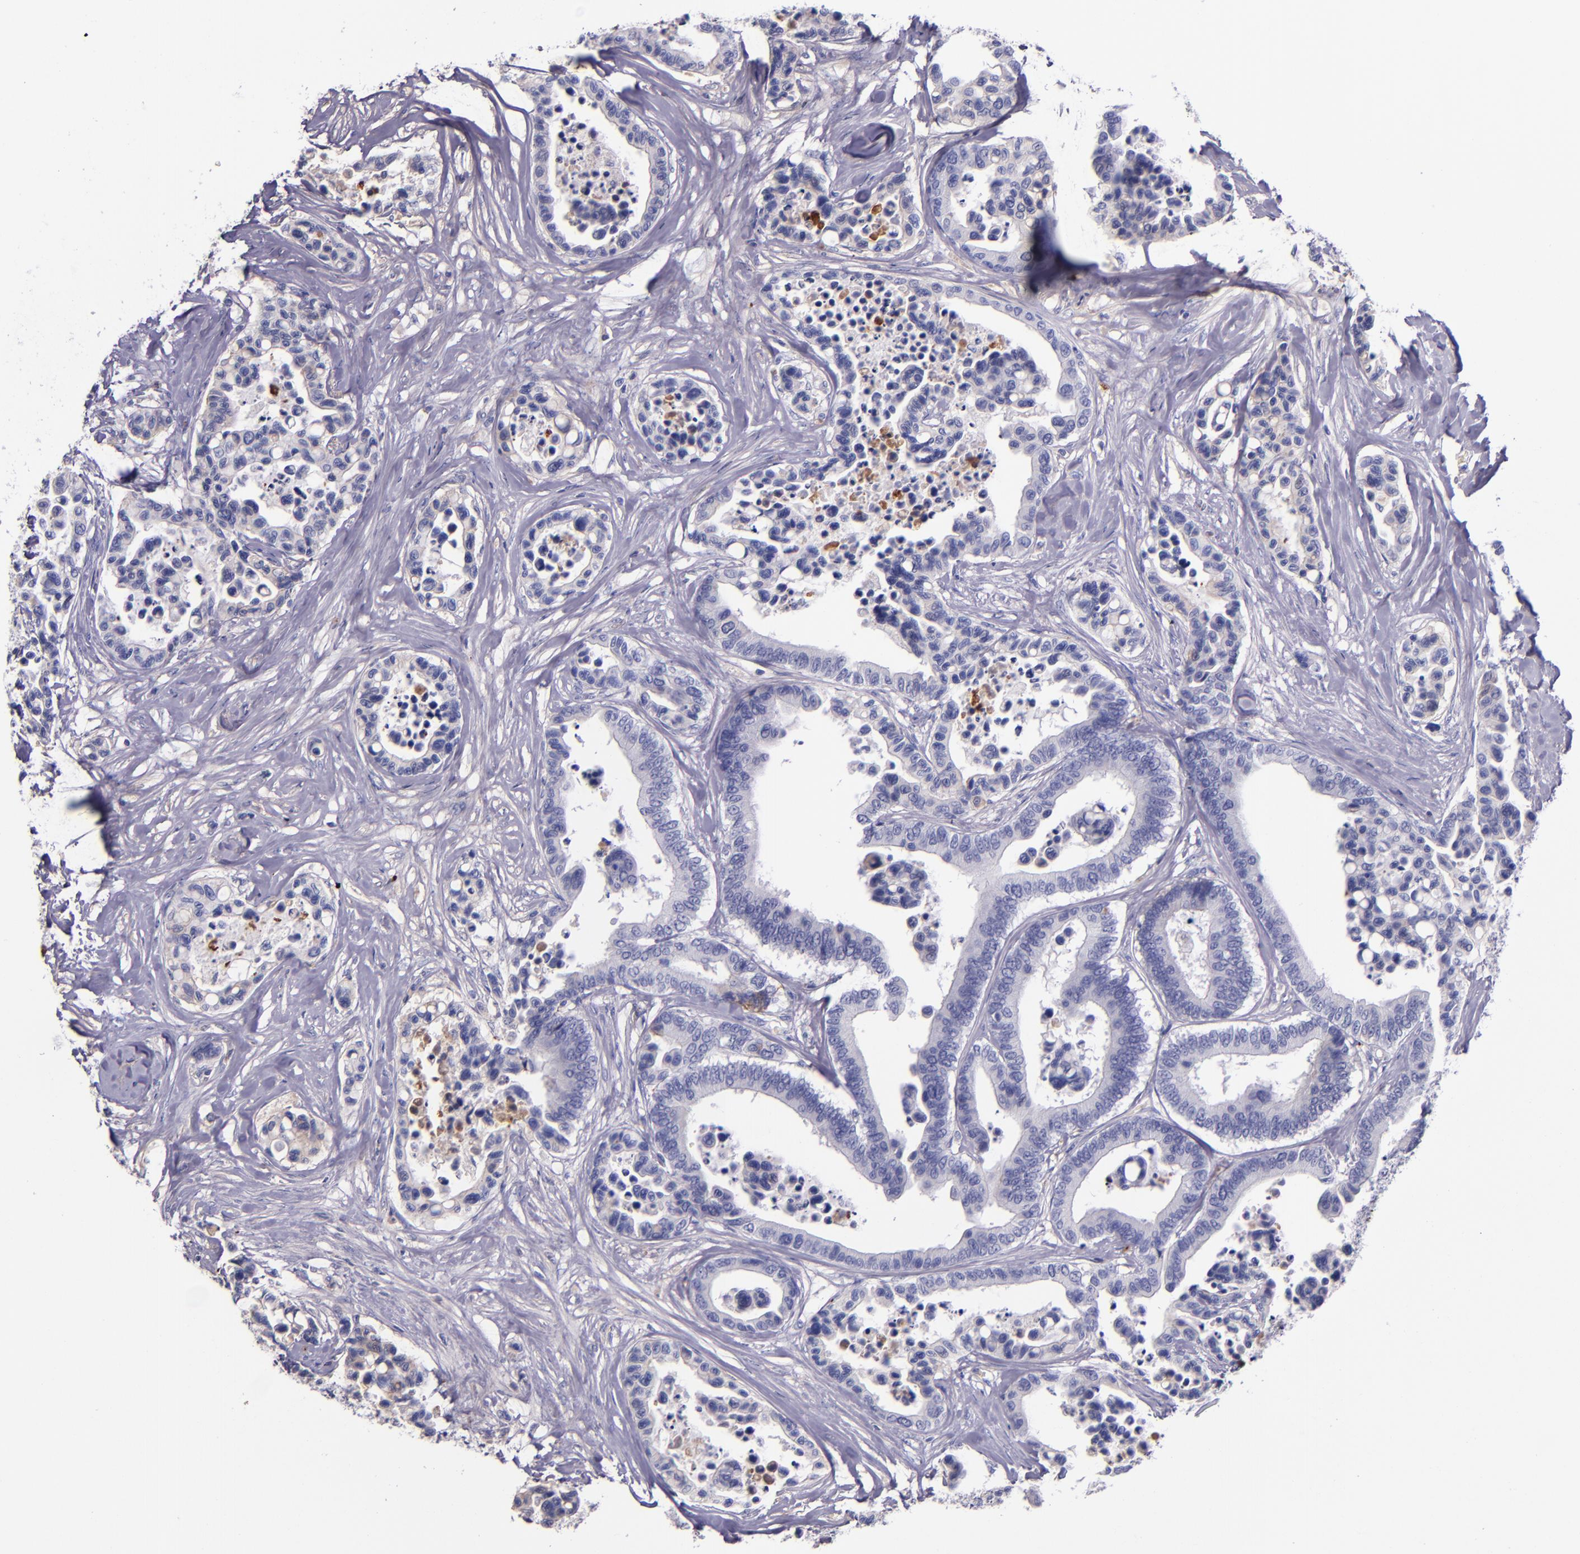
{"staining": {"intensity": "negative", "quantity": "none", "location": "none"}, "tissue": "colorectal cancer", "cell_type": "Tumor cells", "image_type": "cancer", "snomed": [{"axis": "morphology", "description": "Adenocarcinoma, NOS"}, {"axis": "topography", "description": "Colon"}], "caption": "Colorectal adenocarcinoma stained for a protein using immunohistochemistry (IHC) exhibits no staining tumor cells.", "gene": "KNG1", "patient": {"sex": "male", "age": 82}}